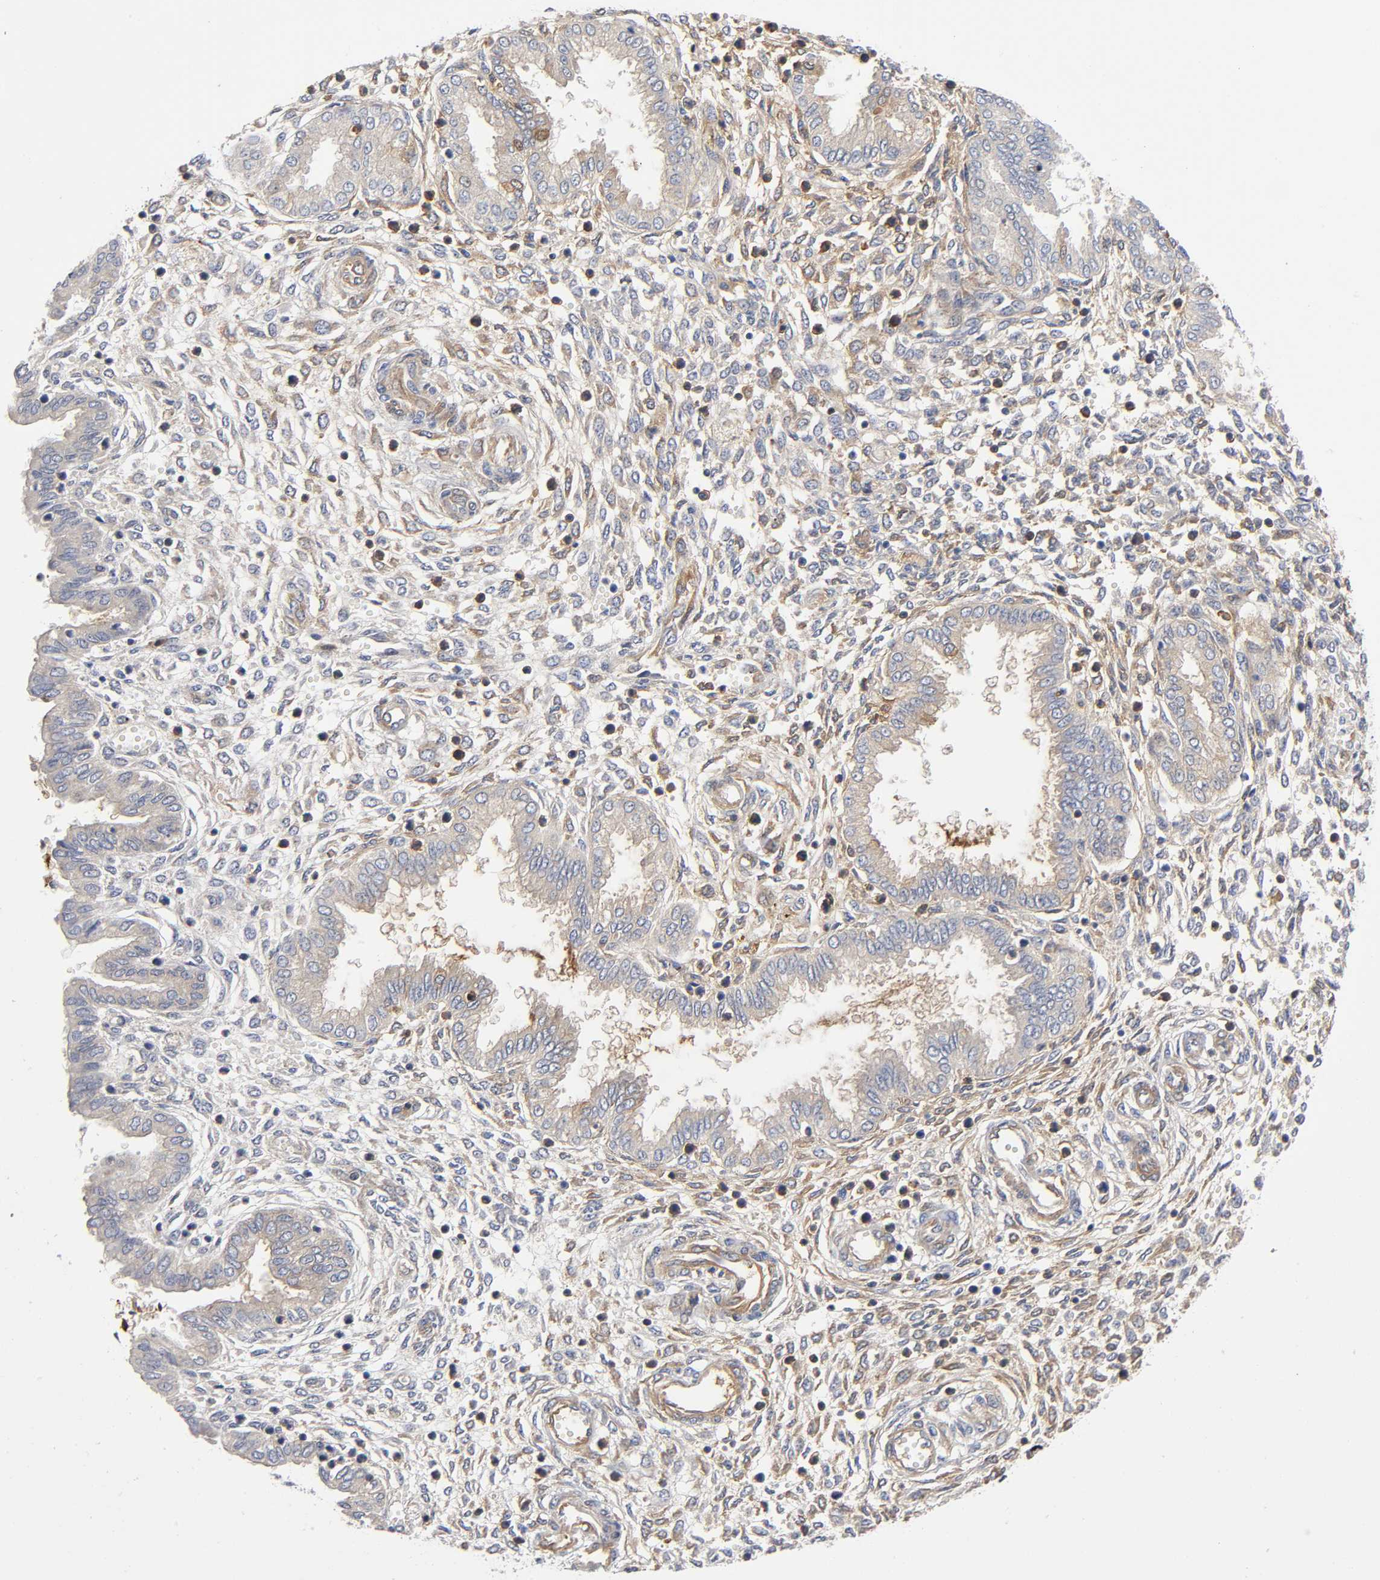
{"staining": {"intensity": "weak", "quantity": "25%-75%", "location": "cytoplasmic/membranous"}, "tissue": "endometrium", "cell_type": "Cells in endometrial stroma", "image_type": "normal", "snomed": [{"axis": "morphology", "description": "Normal tissue, NOS"}, {"axis": "topography", "description": "Endometrium"}], "caption": "Immunohistochemical staining of unremarkable endometrium shows 25%-75% levels of weak cytoplasmic/membranous protein expression in approximately 25%-75% of cells in endometrial stroma. The protein of interest is shown in brown color, while the nuclei are stained blue.", "gene": "NOVA1", "patient": {"sex": "female", "age": 33}}